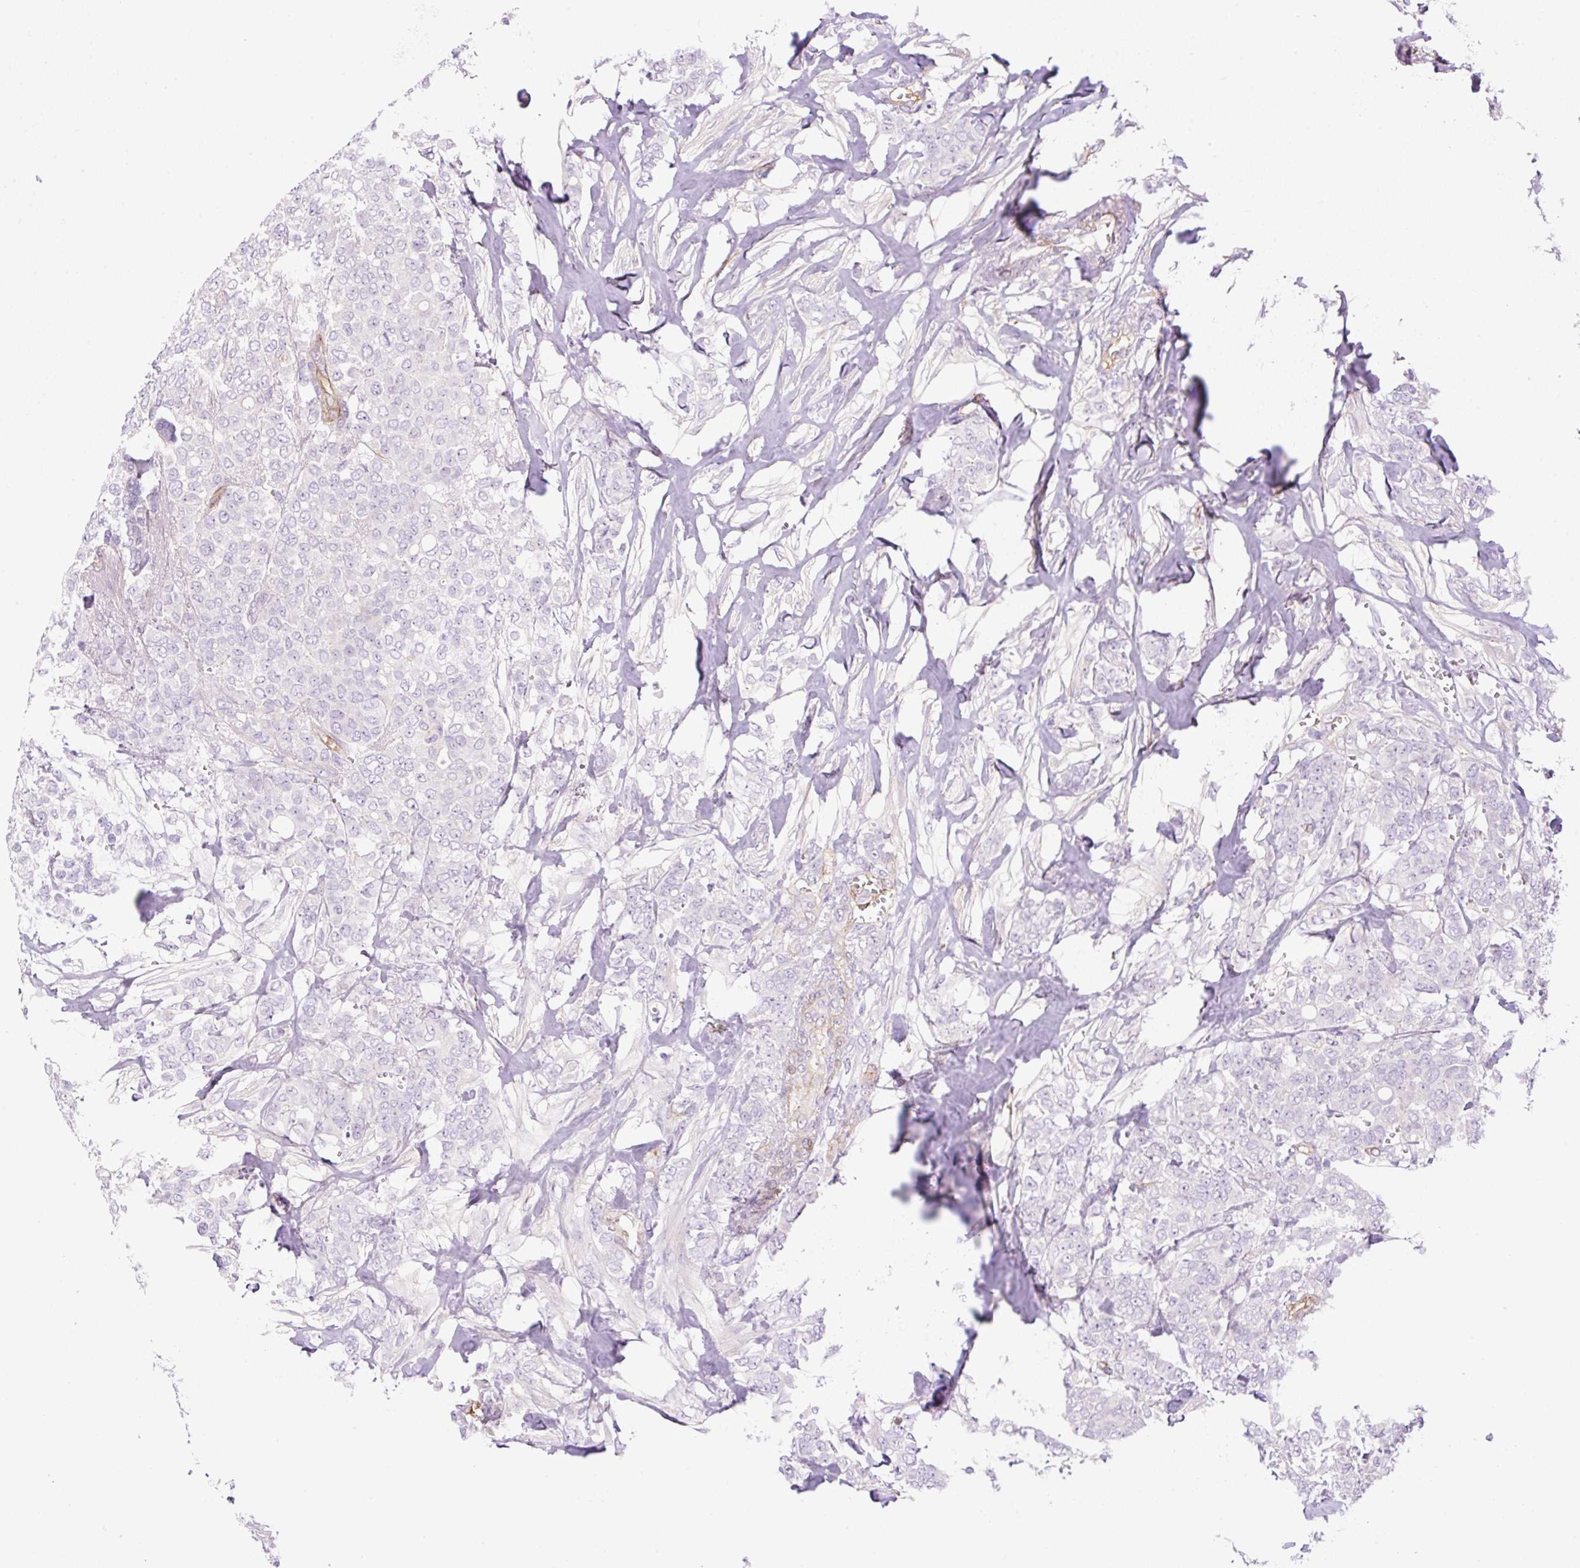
{"staining": {"intensity": "negative", "quantity": "none", "location": "none"}, "tissue": "breast cancer", "cell_type": "Tumor cells", "image_type": "cancer", "snomed": [{"axis": "morphology", "description": "Lobular carcinoma"}, {"axis": "topography", "description": "Breast"}], "caption": "A micrograph of breast cancer (lobular carcinoma) stained for a protein reveals no brown staining in tumor cells.", "gene": "EHD3", "patient": {"sex": "female", "age": 91}}